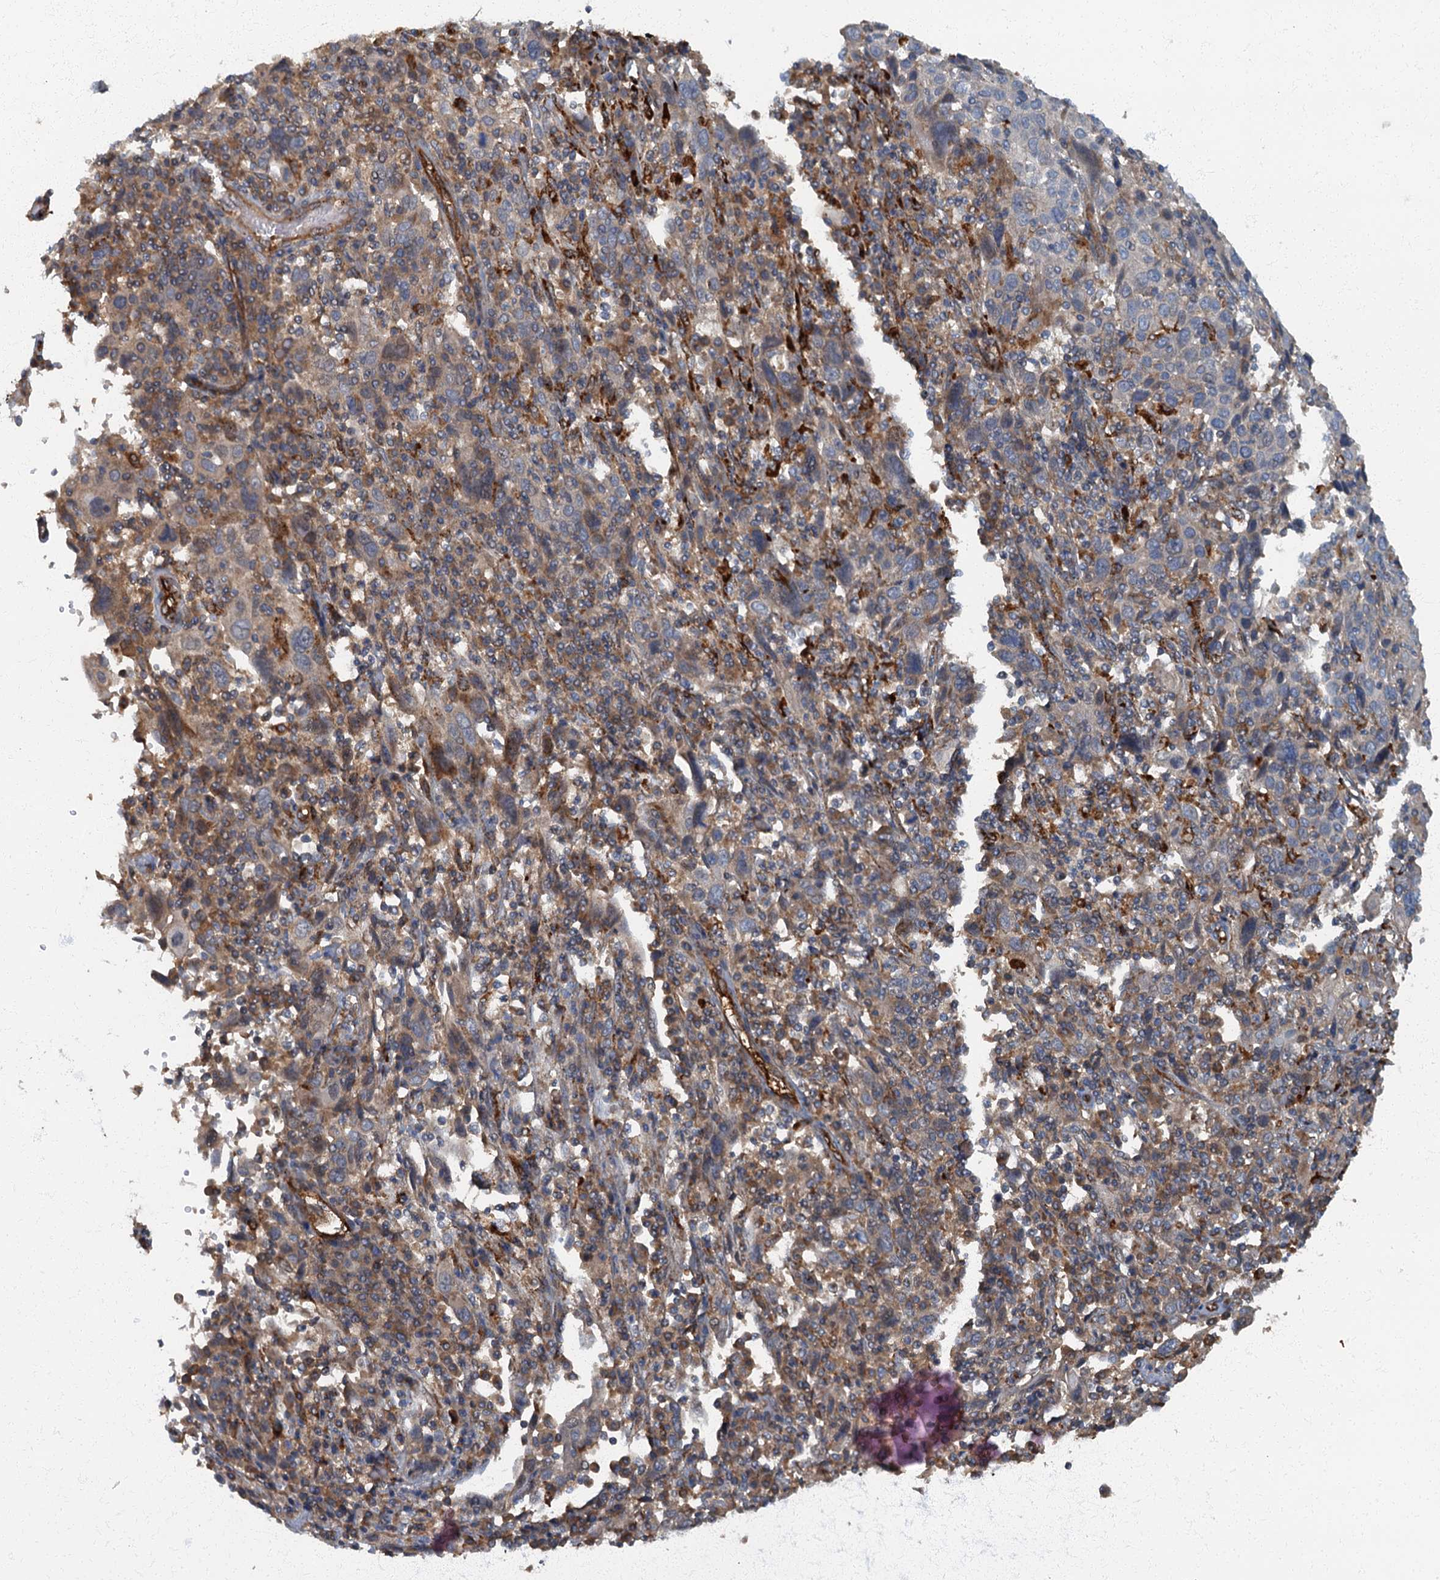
{"staining": {"intensity": "weak", "quantity": "<25%", "location": "cytoplasmic/membranous"}, "tissue": "cervical cancer", "cell_type": "Tumor cells", "image_type": "cancer", "snomed": [{"axis": "morphology", "description": "Squamous cell carcinoma, NOS"}, {"axis": "topography", "description": "Cervix"}], "caption": "Immunohistochemistry micrograph of neoplastic tissue: human cervical cancer (squamous cell carcinoma) stained with DAB (3,3'-diaminobenzidine) reveals no significant protein positivity in tumor cells.", "gene": "ARL11", "patient": {"sex": "female", "age": 46}}